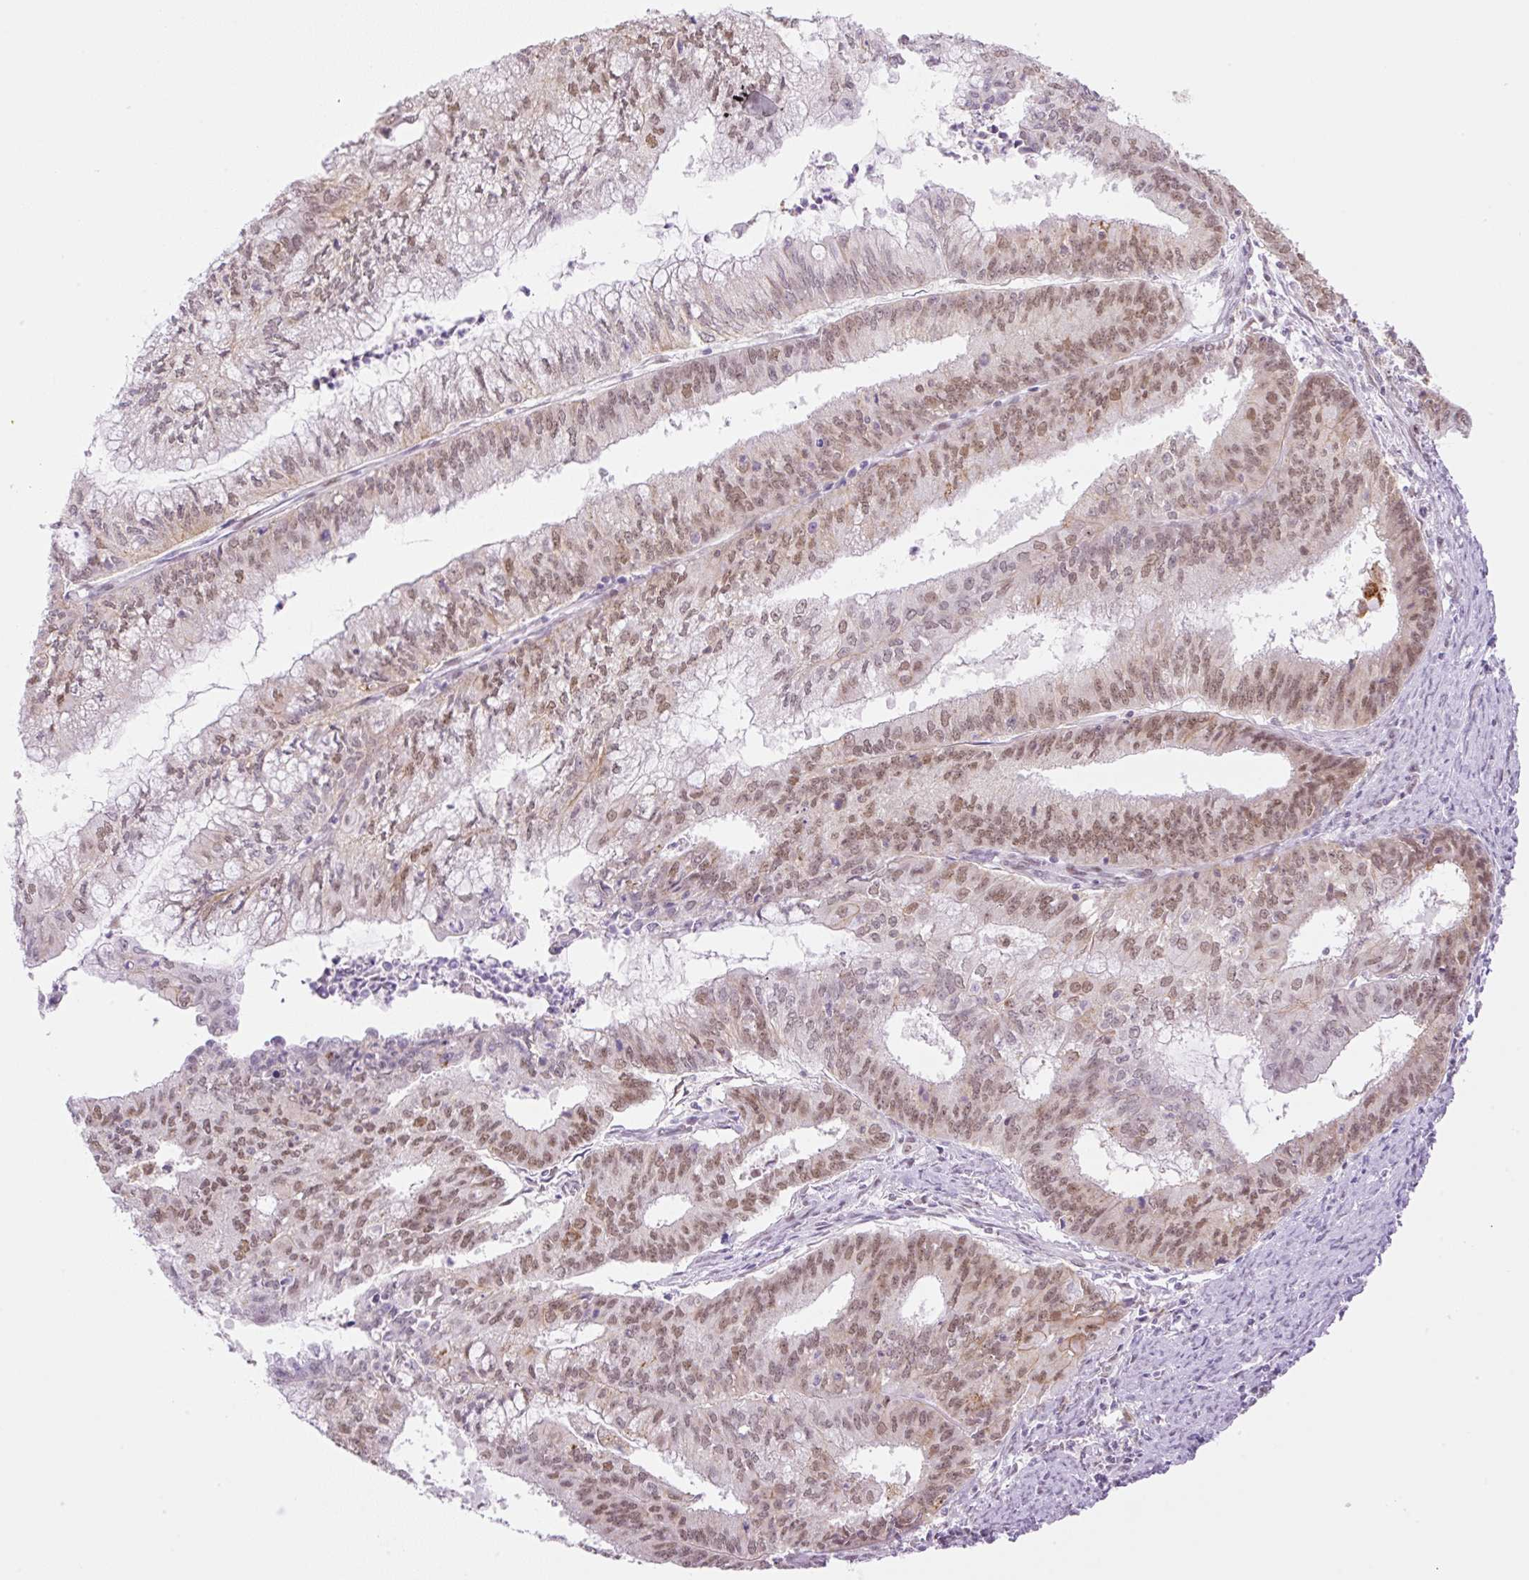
{"staining": {"intensity": "moderate", "quantity": "25%-75%", "location": "nuclear"}, "tissue": "endometrial cancer", "cell_type": "Tumor cells", "image_type": "cancer", "snomed": [{"axis": "morphology", "description": "Adenocarcinoma, NOS"}, {"axis": "topography", "description": "Endometrium"}], "caption": "Endometrial adenocarcinoma was stained to show a protein in brown. There is medium levels of moderate nuclear positivity in approximately 25%-75% of tumor cells.", "gene": "PALM3", "patient": {"sex": "female", "age": 61}}